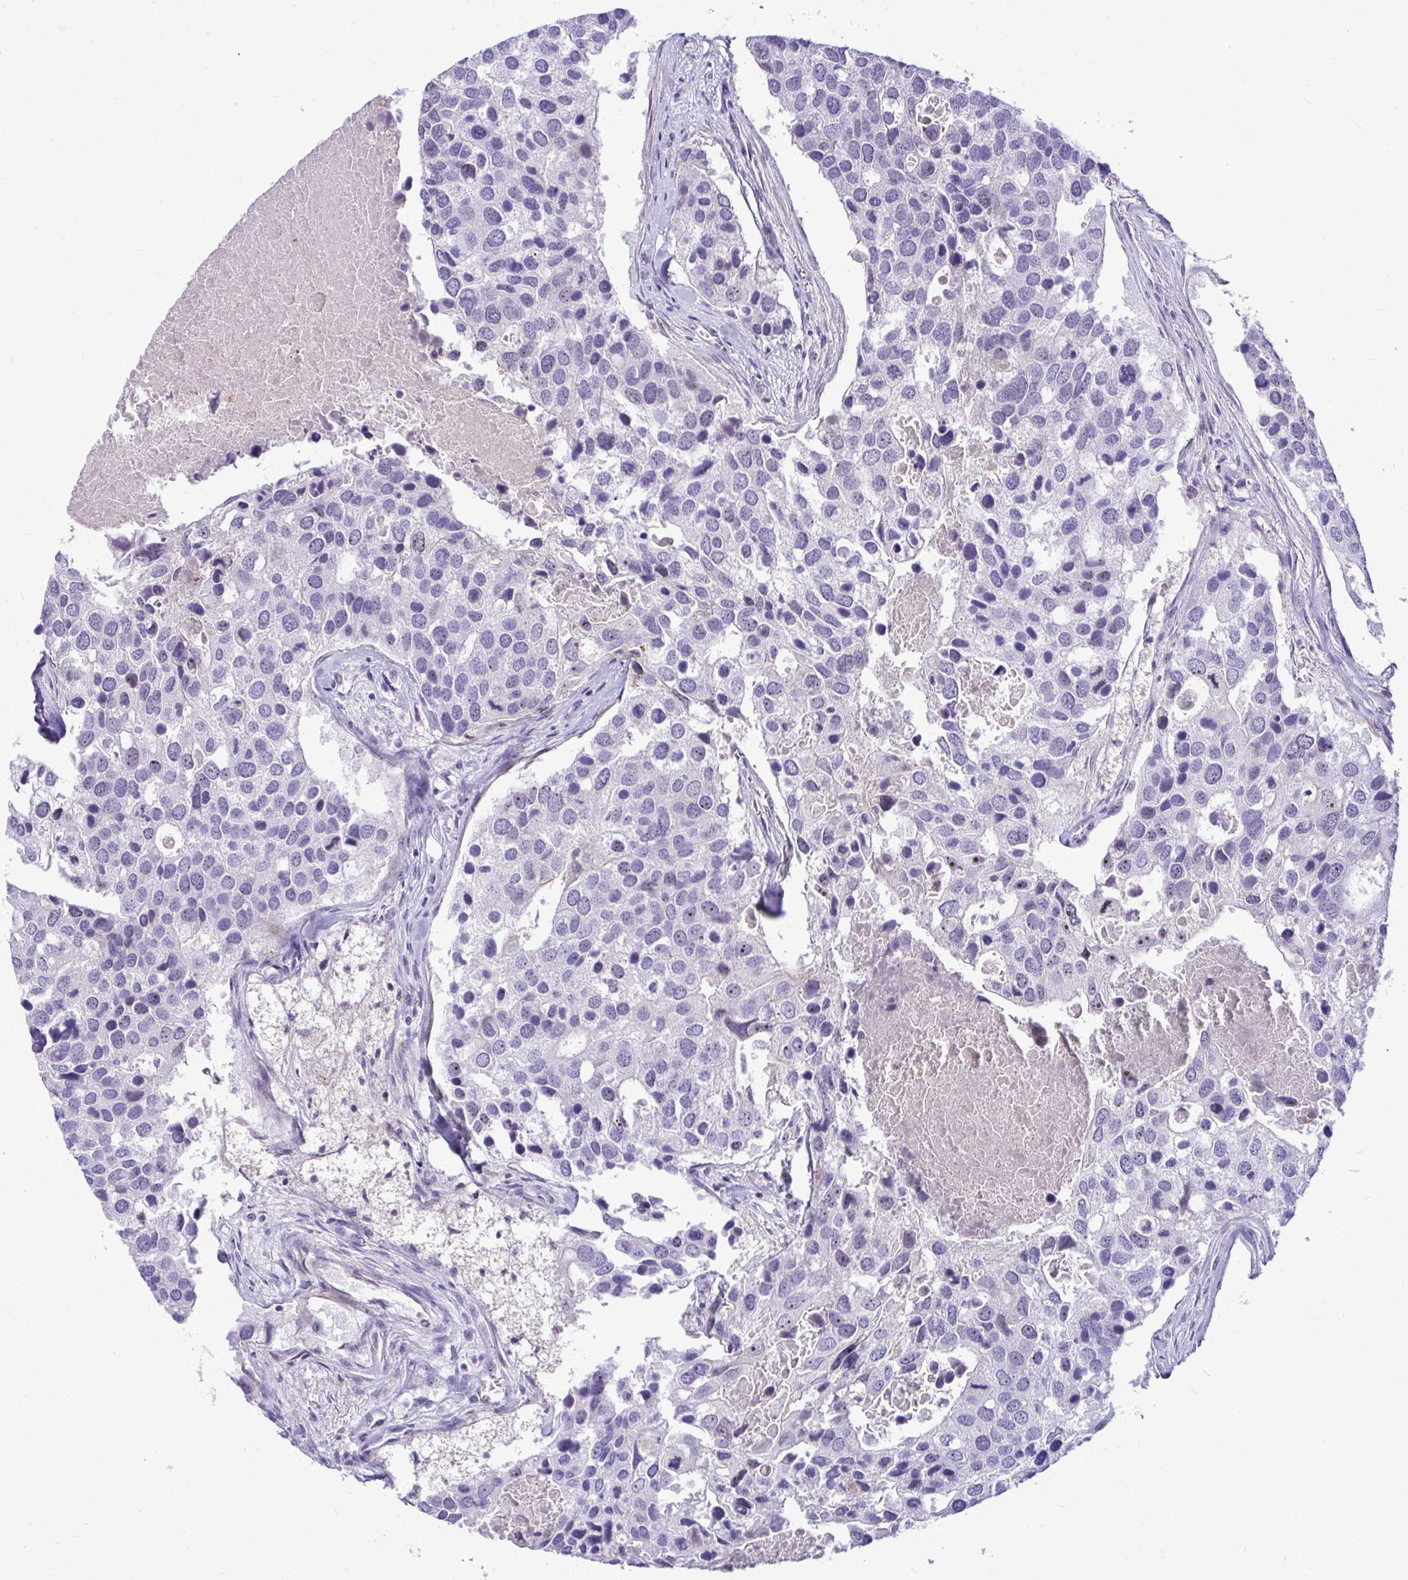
{"staining": {"intensity": "negative", "quantity": "none", "location": "none"}, "tissue": "breast cancer", "cell_type": "Tumor cells", "image_type": "cancer", "snomed": [{"axis": "morphology", "description": "Duct carcinoma"}, {"axis": "topography", "description": "Breast"}], "caption": "Tumor cells are negative for protein expression in human invasive ductal carcinoma (breast).", "gene": "NIFK", "patient": {"sex": "female", "age": 83}}